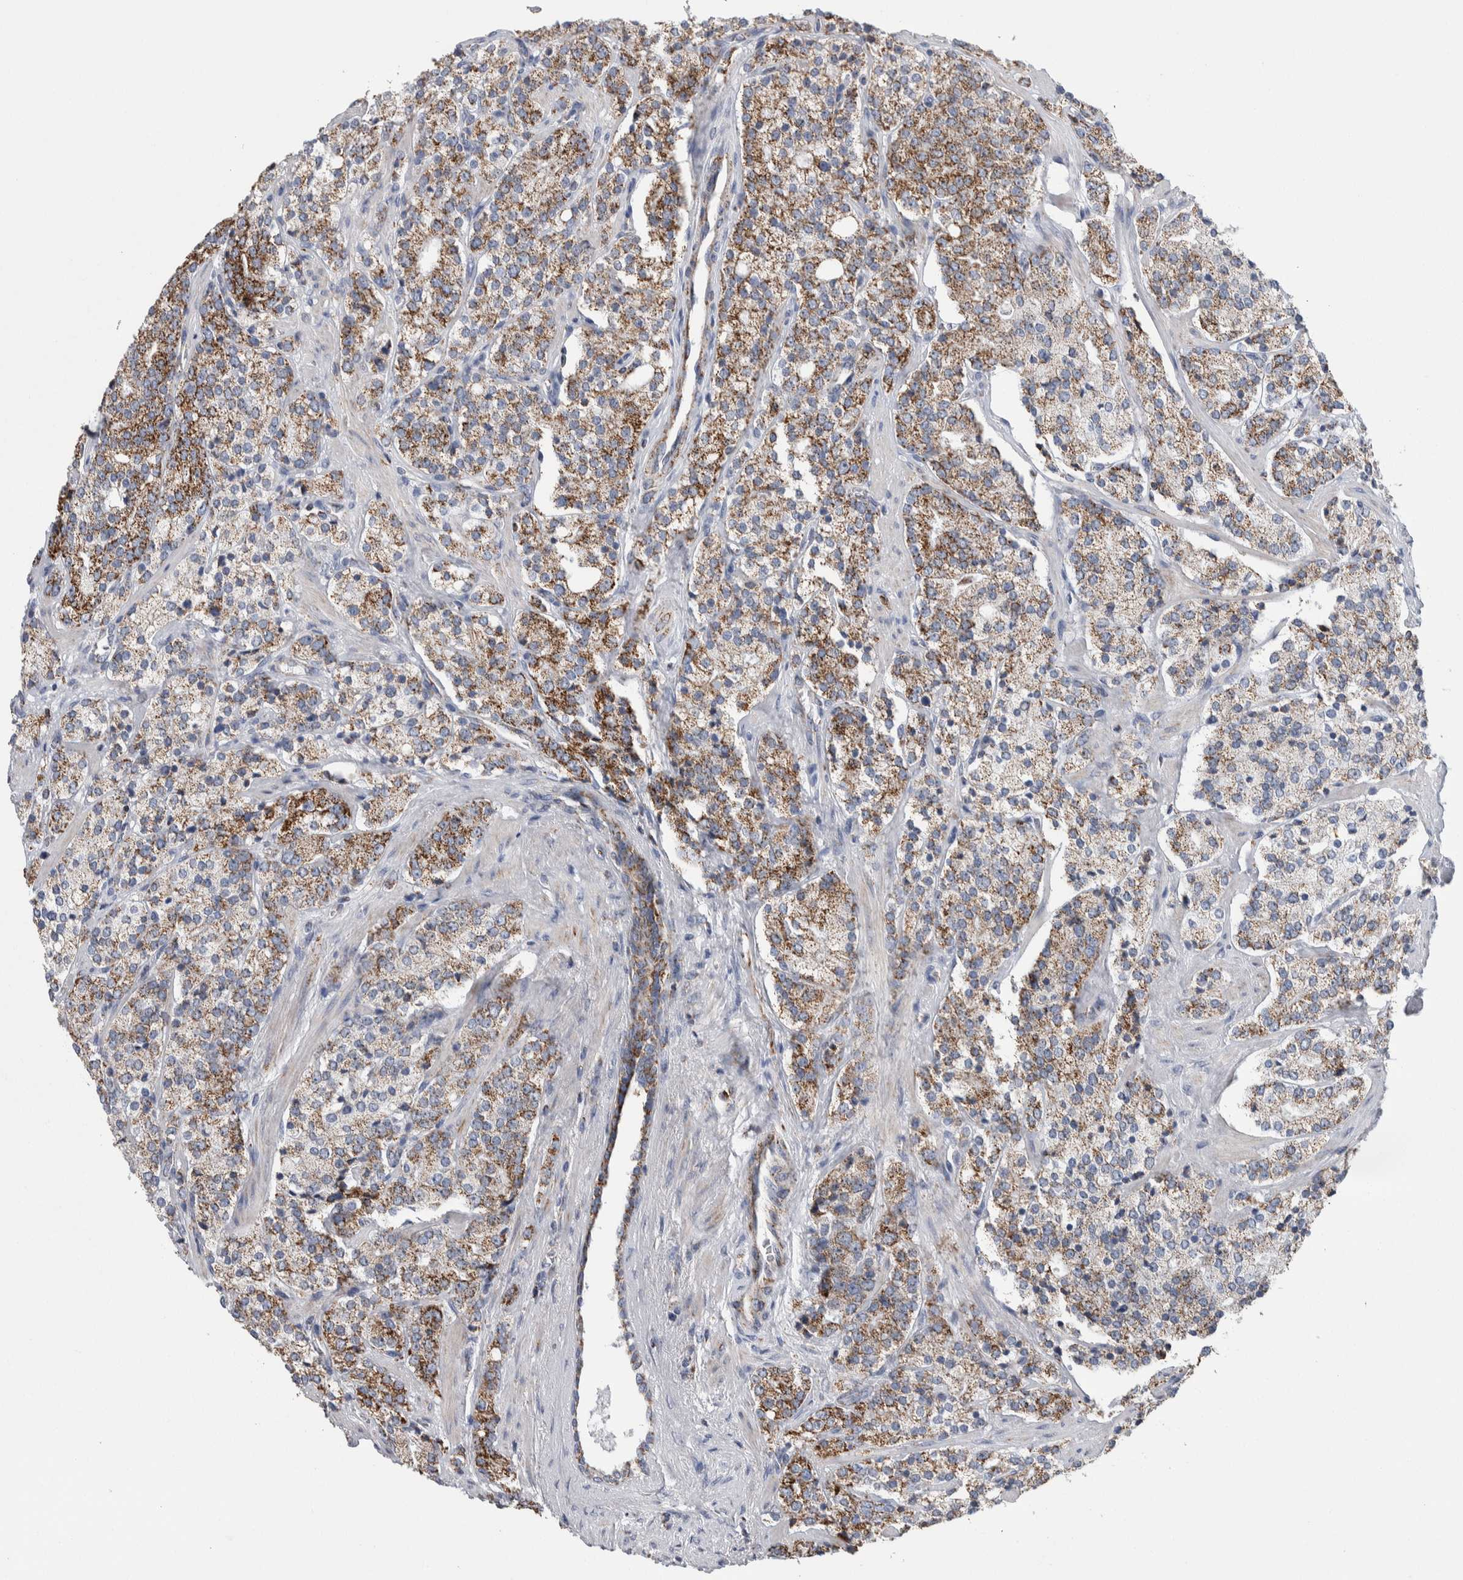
{"staining": {"intensity": "moderate", "quantity": ">75%", "location": "cytoplasmic/membranous"}, "tissue": "prostate cancer", "cell_type": "Tumor cells", "image_type": "cancer", "snomed": [{"axis": "morphology", "description": "Adenocarcinoma, High grade"}, {"axis": "topography", "description": "Prostate"}], "caption": "Immunohistochemistry (IHC) of prostate cancer demonstrates medium levels of moderate cytoplasmic/membranous expression in about >75% of tumor cells. Nuclei are stained in blue.", "gene": "ETFA", "patient": {"sex": "male", "age": 71}}